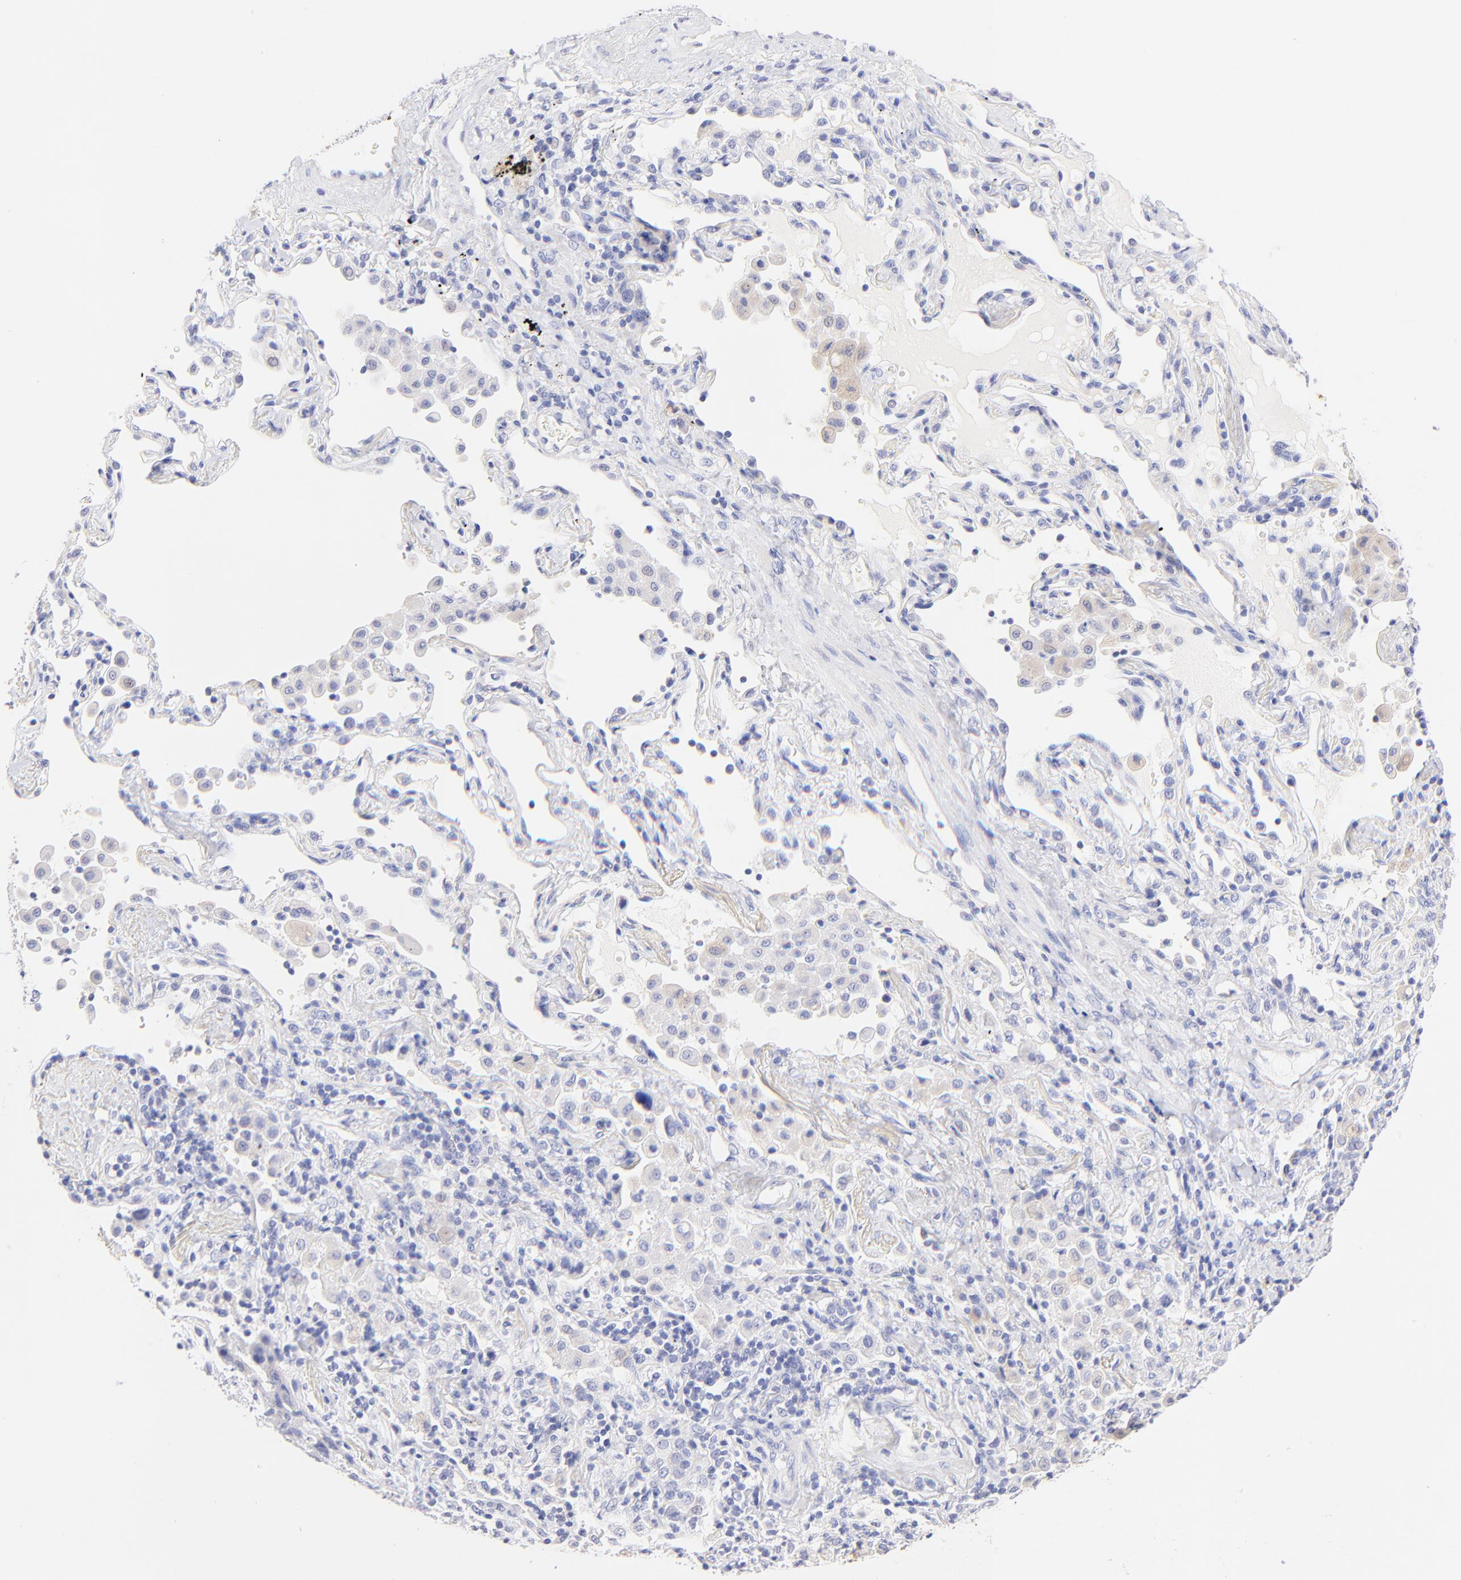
{"staining": {"intensity": "negative", "quantity": "none", "location": "none"}, "tissue": "lung cancer", "cell_type": "Tumor cells", "image_type": "cancer", "snomed": [{"axis": "morphology", "description": "Squamous cell carcinoma, NOS"}, {"axis": "topography", "description": "Lung"}], "caption": "A micrograph of human lung cancer (squamous cell carcinoma) is negative for staining in tumor cells.", "gene": "RAB3A", "patient": {"sex": "female", "age": 67}}